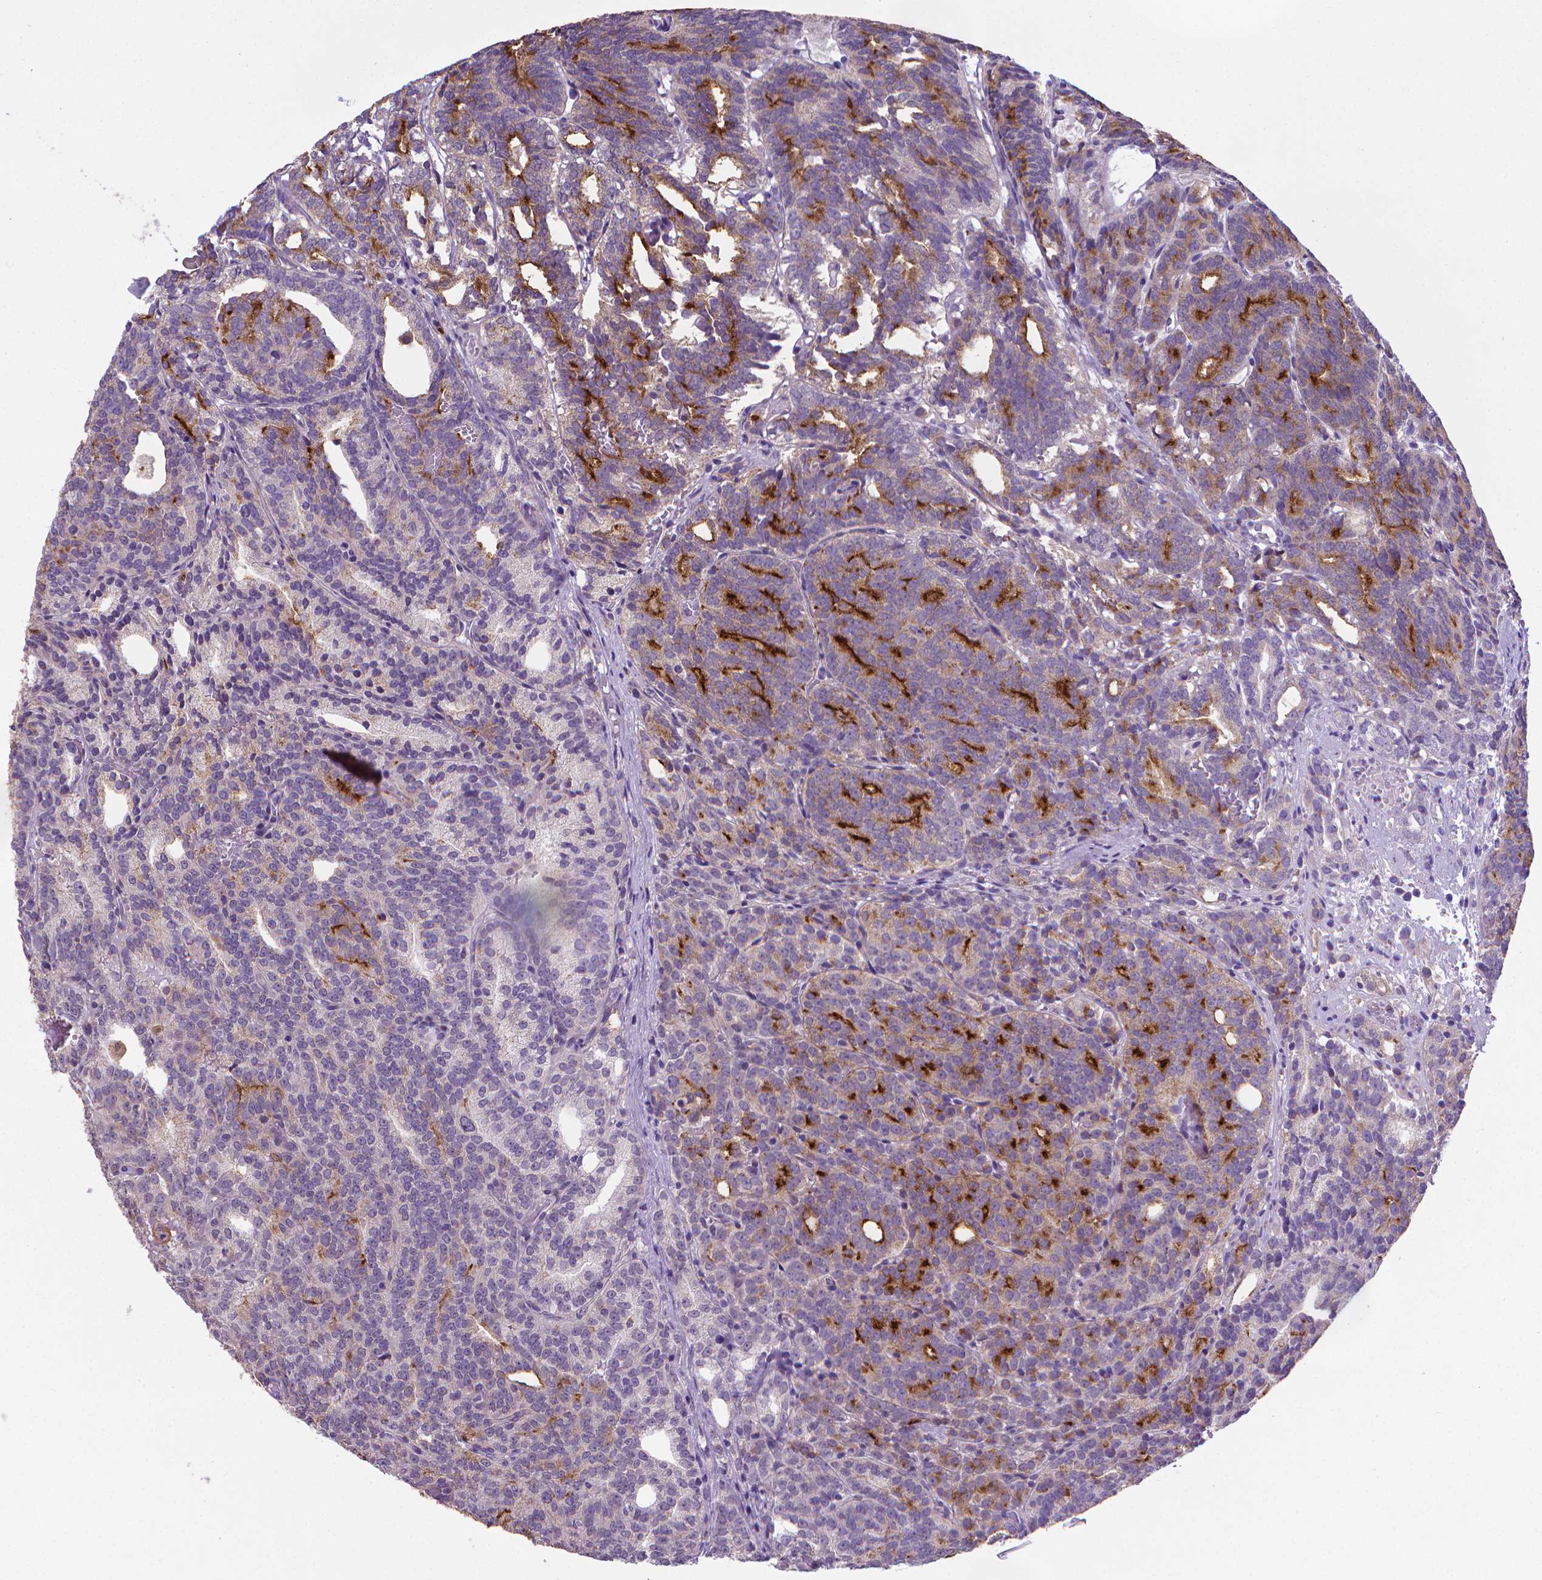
{"staining": {"intensity": "strong", "quantity": "<25%", "location": "cytoplasmic/membranous"}, "tissue": "prostate cancer", "cell_type": "Tumor cells", "image_type": "cancer", "snomed": [{"axis": "morphology", "description": "Adenocarcinoma, High grade"}, {"axis": "topography", "description": "Prostate"}], "caption": "Immunohistochemistry (DAB) staining of adenocarcinoma (high-grade) (prostate) reveals strong cytoplasmic/membranous protein positivity in approximately <25% of tumor cells.", "gene": "GPR63", "patient": {"sex": "male", "age": 53}}